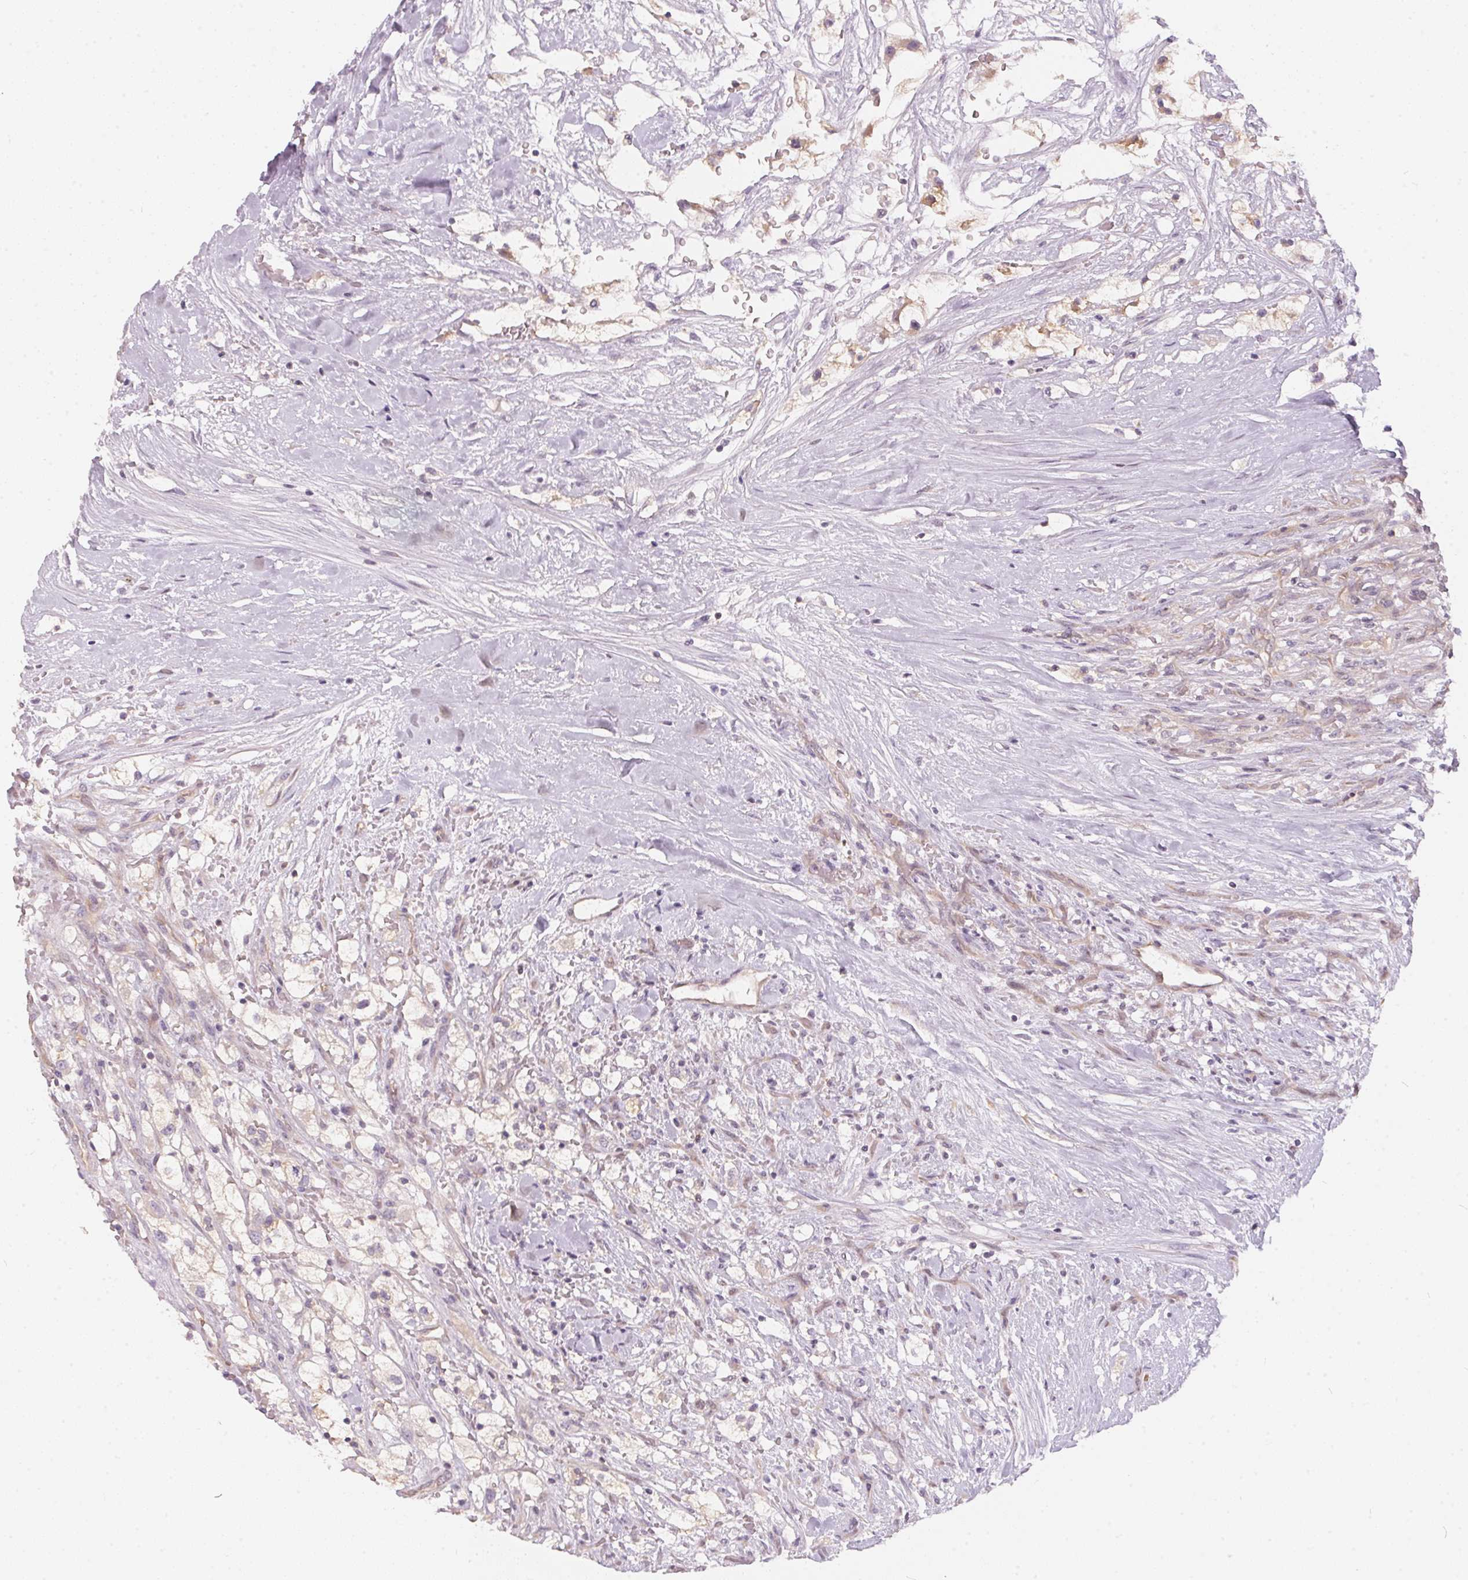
{"staining": {"intensity": "negative", "quantity": "none", "location": "none"}, "tissue": "renal cancer", "cell_type": "Tumor cells", "image_type": "cancer", "snomed": [{"axis": "morphology", "description": "Adenocarcinoma, NOS"}, {"axis": "topography", "description": "Kidney"}], "caption": "IHC image of neoplastic tissue: human renal cancer (adenocarcinoma) stained with DAB reveals no significant protein expression in tumor cells.", "gene": "BLMH", "patient": {"sex": "male", "age": 59}}